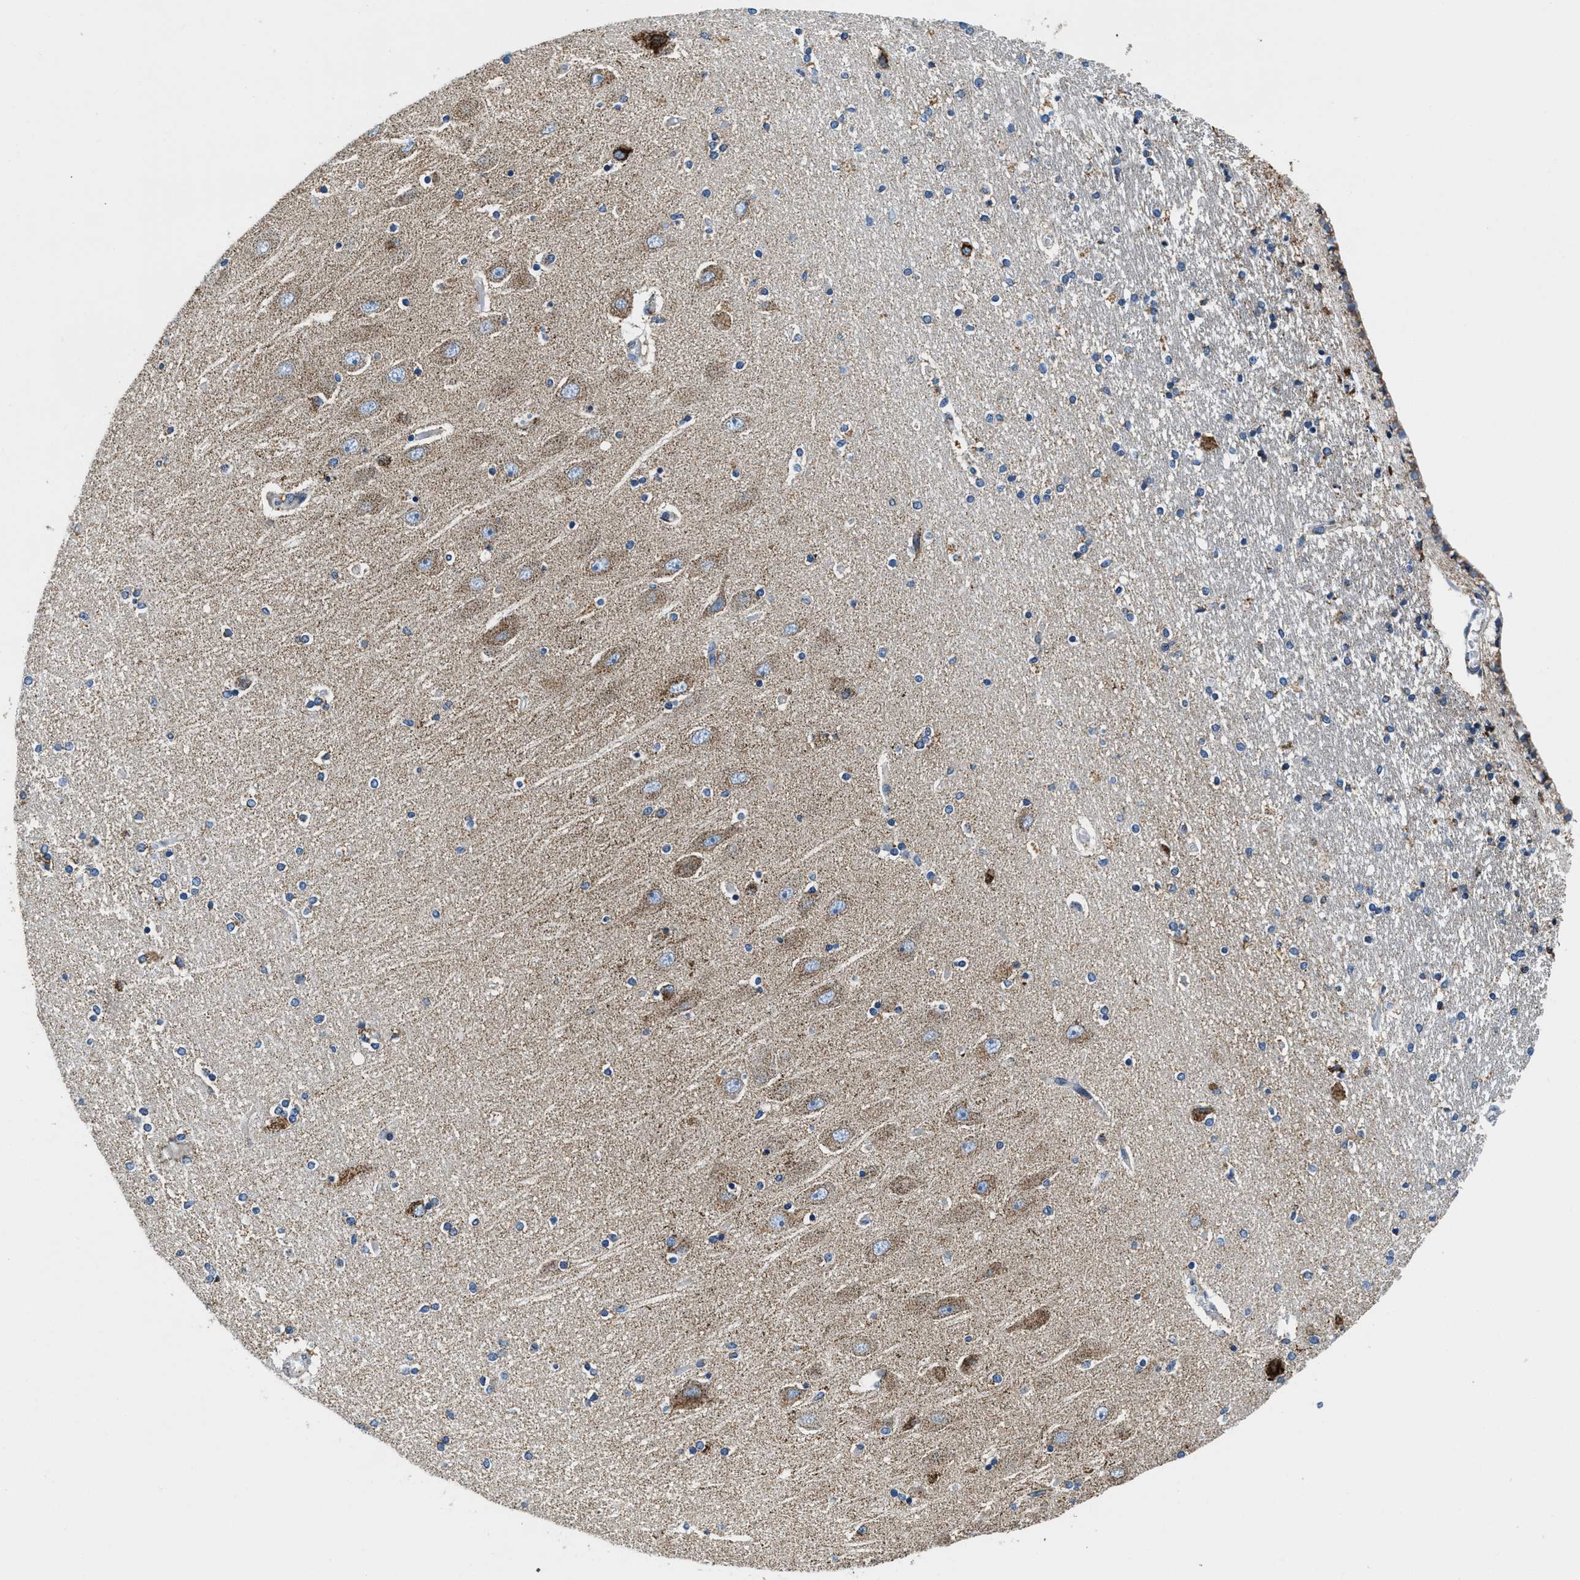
{"staining": {"intensity": "weak", "quantity": "<25%", "location": "cytoplasmic/membranous"}, "tissue": "hippocampus", "cell_type": "Glial cells", "image_type": "normal", "snomed": [{"axis": "morphology", "description": "Normal tissue, NOS"}, {"axis": "topography", "description": "Hippocampus"}], "caption": "Immunohistochemistry micrograph of benign hippocampus: hippocampus stained with DAB (3,3'-diaminobenzidine) reveals no significant protein staining in glial cells. The staining is performed using DAB (3,3'-diaminobenzidine) brown chromogen with nuclei counter-stained in using hematoxylin.", "gene": "SFXN1", "patient": {"sex": "female", "age": 54}}